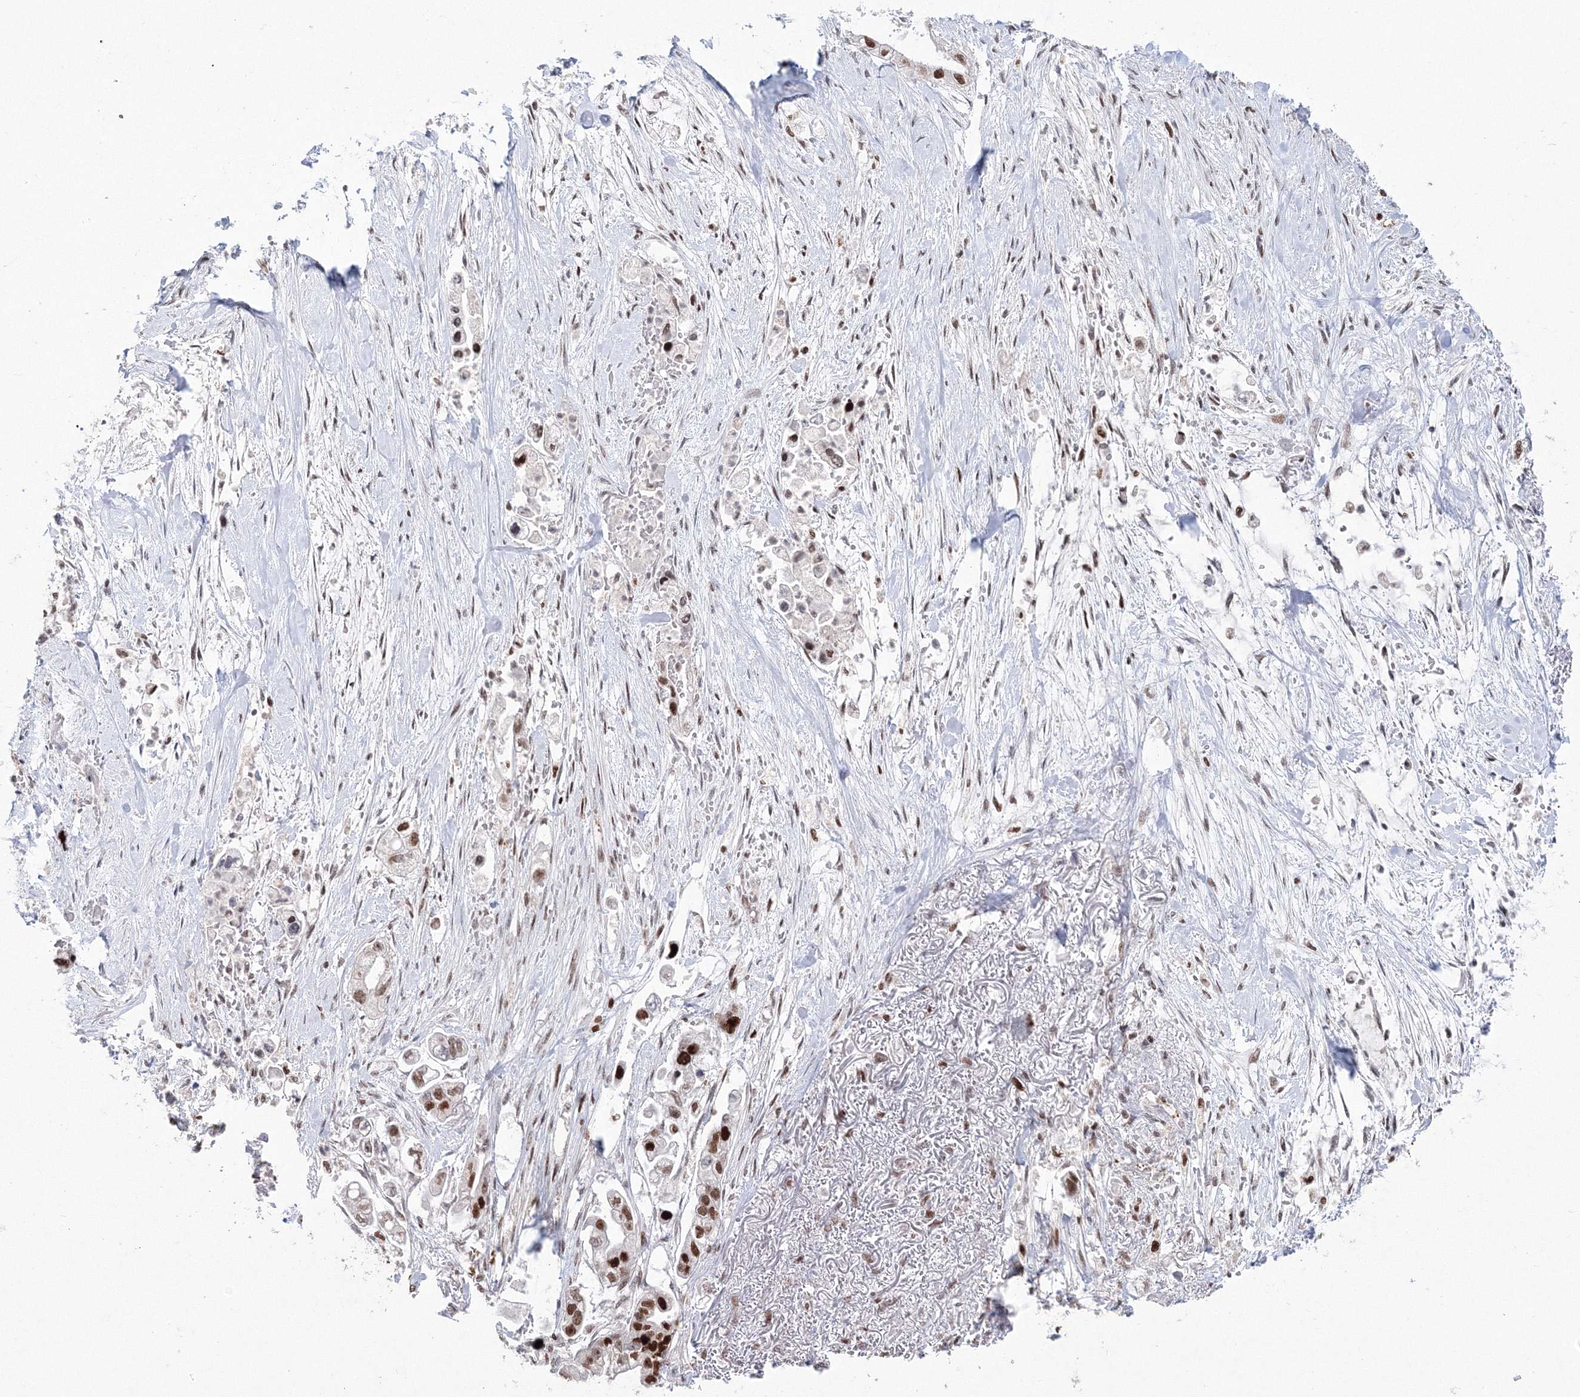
{"staining": {"intensity": "strong", "quantity": "25%-75%", "location": "nuclear"}, "tissue": "stomach cancer", "cell_type": "Tumor cells", "image_type": "cancer", "snomed": [{"axis": "morphology", "description": "Adenocarcinoma, NOS"}, {"axis": "topography", "description": "Stomach"}], "caption": "The image shows a brown stain indicating the presence of a protein in the nuclear of tumor cells in stomach cancer (adenocarcinoma).", "gene": "LIG1", "patient": {"sex": "male", "age": 62}}